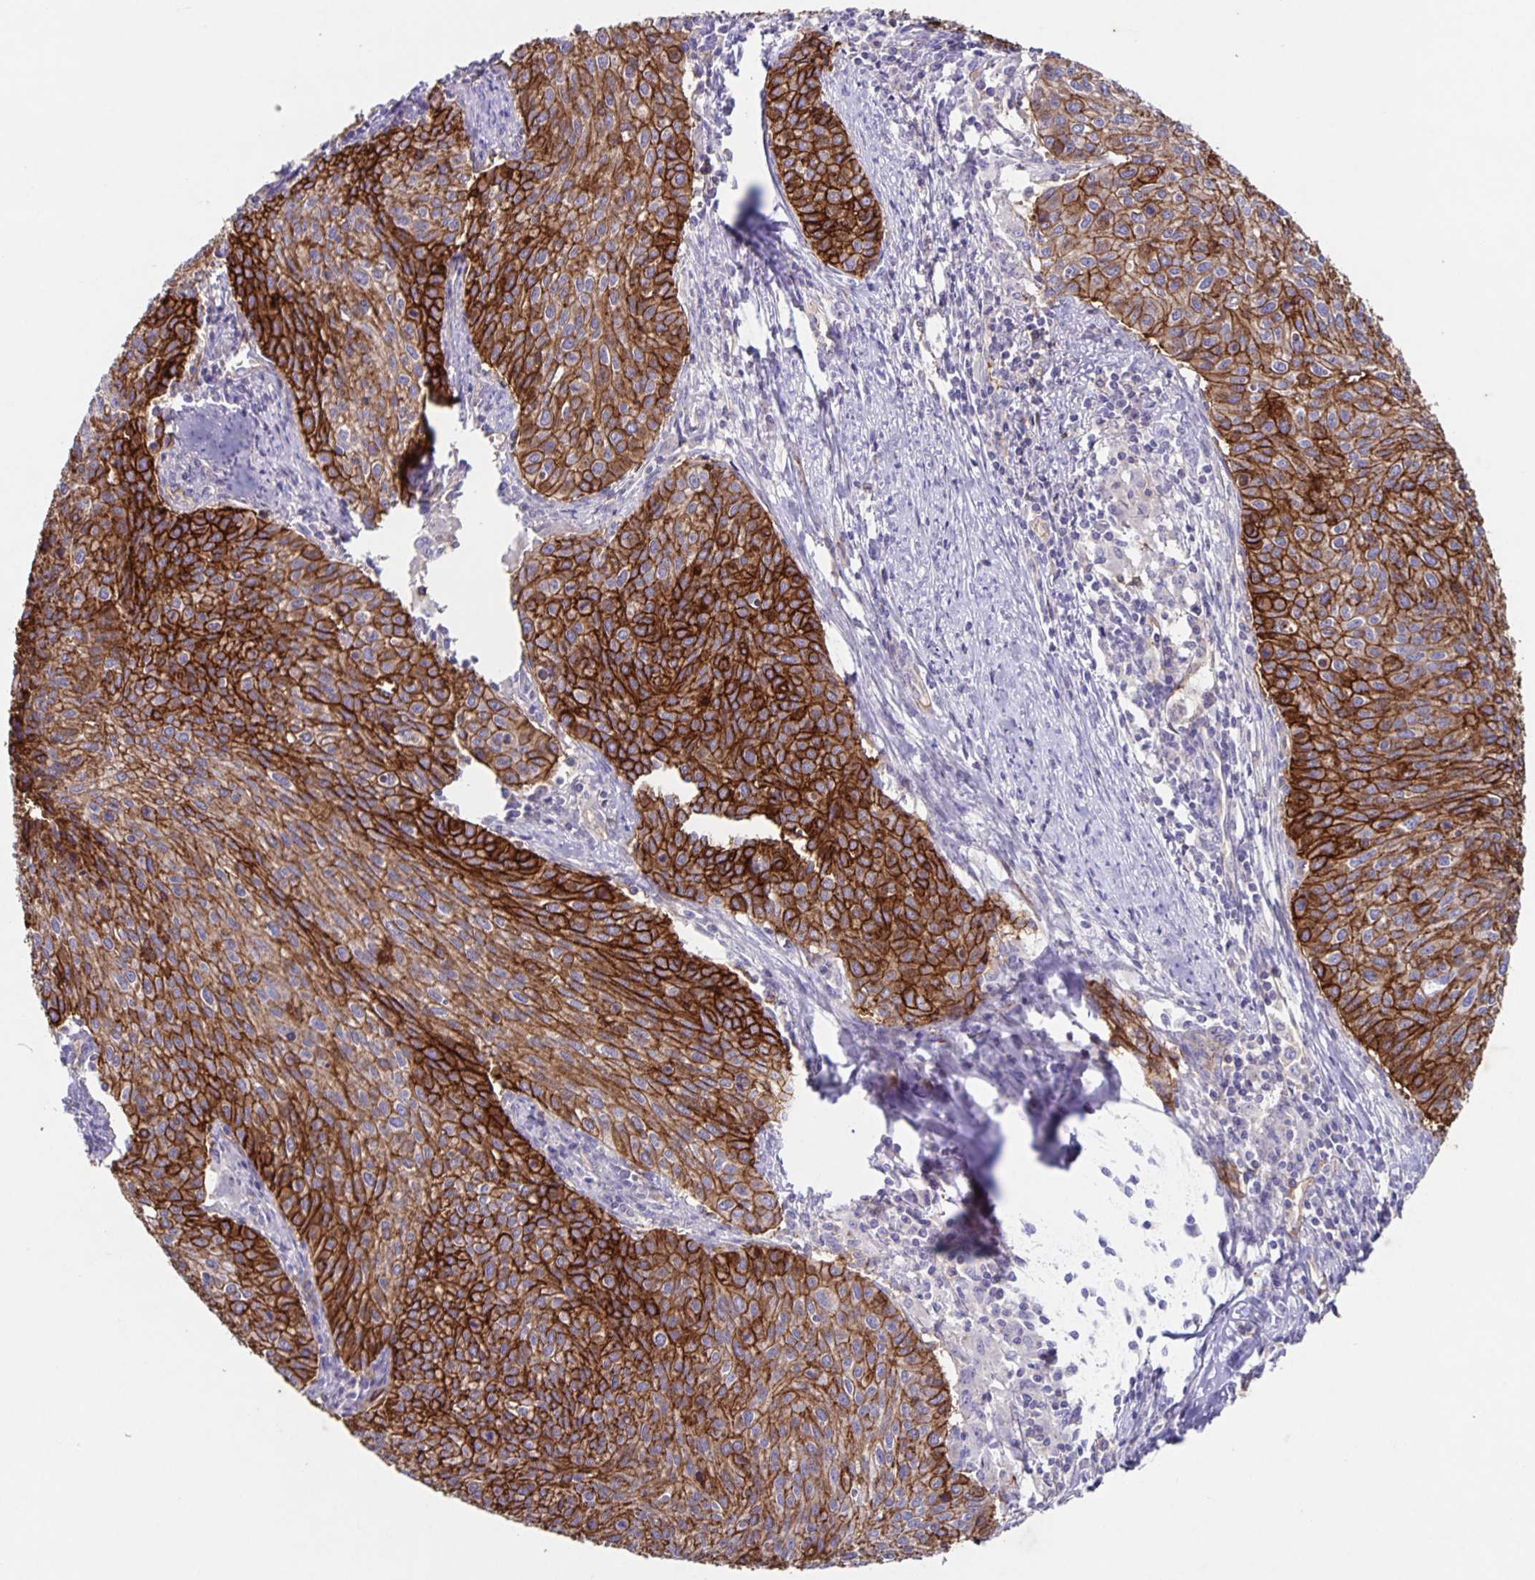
{"staining": {"intensity": "strong", "quantity": ">75%", "location": "cytoplasmic/membranous"}, "tissue": "cervical cancer", "cell_type": "Tumor cells", "image_type": "cancer", "snomed": [{"axis": "morphology", "description": "Squamous cell carcinoma, NOS"}, {"axis": "topography", "description": "Cervix"}], "caption": "Protein staining demonstrates strong cytoplasmic/membranous expression in about >75% of tumor cells in squamous cell carcinoma (cervical).", "gene": "ITGA2", "patient": {"sex": "female", "age": 38}}